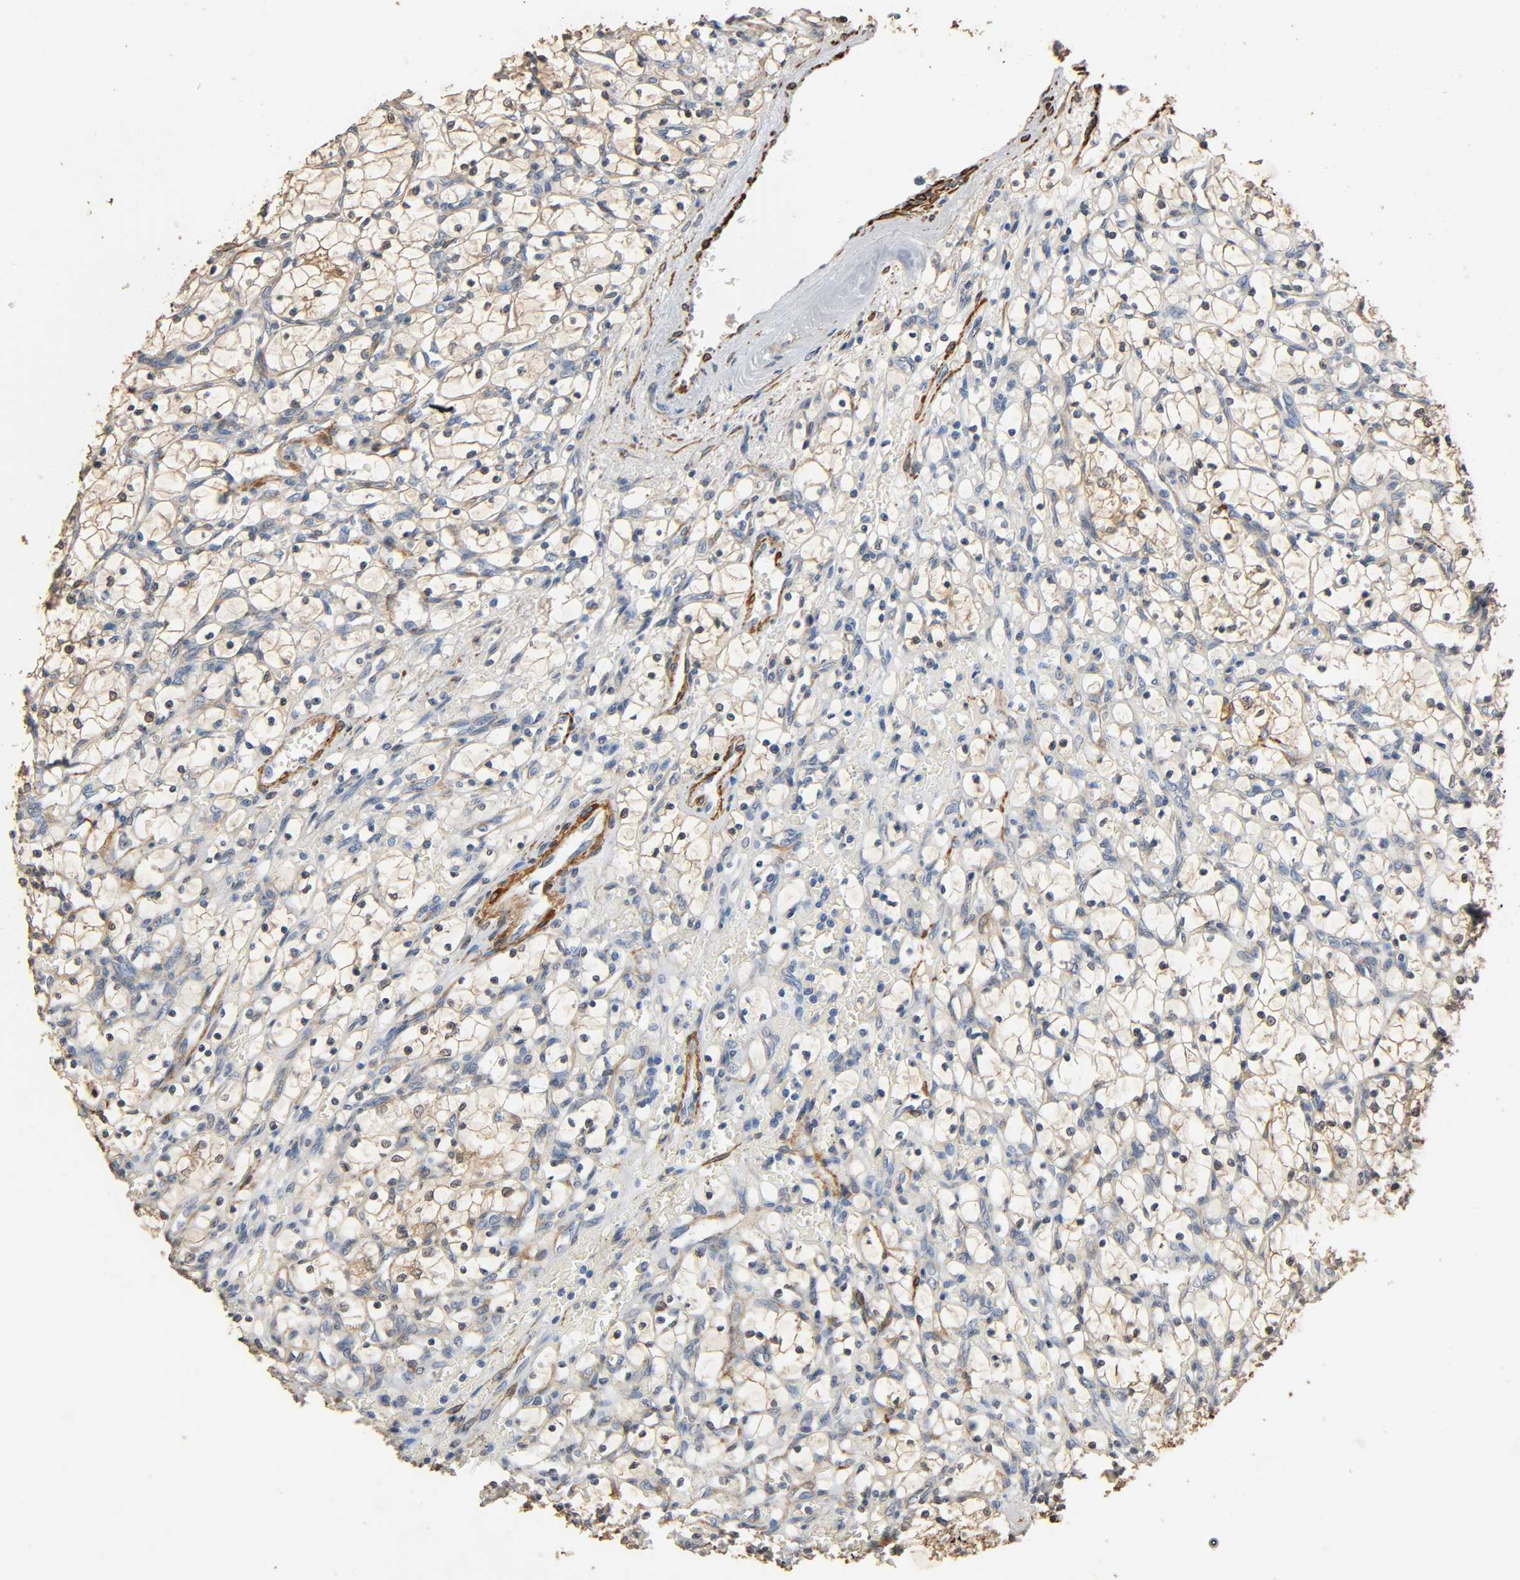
{"staining": {"intensity": "moderate", "quantity": "25%-75%", "location": "cytoplasmic/membranous,nuclear"}, "tissue": "renal cancer", "cell_type": "Tumor cells", "image_type": "cancer", "snomed": [{"axis": "morphology", "description": "Adenocarcinoma, NOS"}, {"axis": "topography", "description": "Kidney"}], "caption": "Immunohistochemistry staining of renal adenocarcinoma, which reveals medium levels of moderate cytoplasmic/membranous and nuclear staining in about 25%-75% of tumor cells indicating moderate cytoplasmic/membranous and nuclear protein positivity. The staining was performed using DAB (brown) for protein detection and nuclei were counterstained in hematoxylin (blue).", "gene": "GSTA3", "patient": {"sex": "female", "age": 69}}